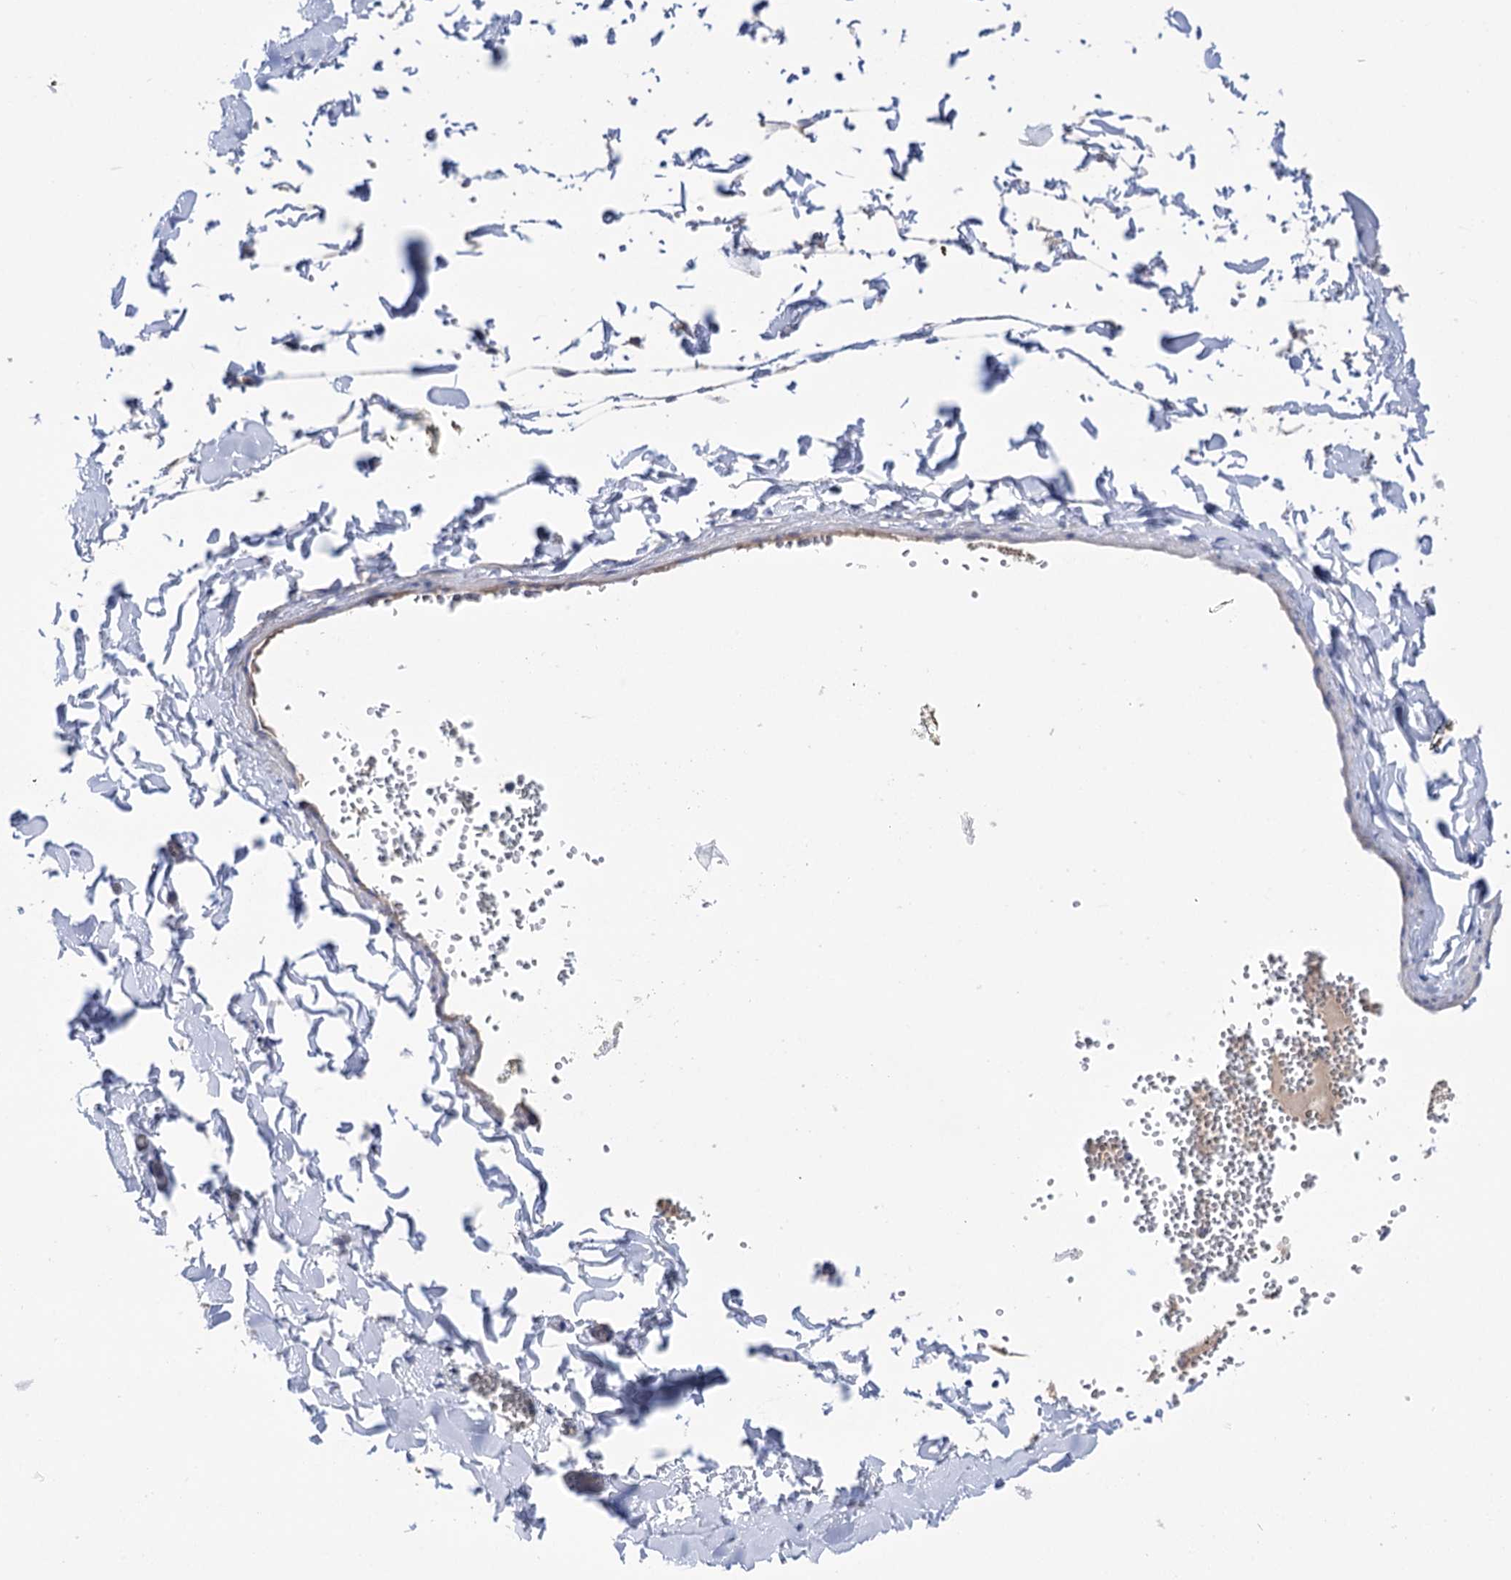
{"staining": {"intensity": "negative", "quantity": "none", "location": "none"}, "tissue": "adipose tissue", "cell_type": "Adipocytes", "image_type": "normal", "snomed": [{"axis": "morphology", "description": "Normal tissue, NOS"}, {"axis": "topography", "description": "Gallbladder"}, {"axis": "topography", "description": "Peripheral nerve tissue"}], "caption": "Photomicrograph shows no protein positivity in adipocytes of benign adipose tissue. (Immunohistochemistry, brightfield microscopy, high magnification).", "gene": "BBS4", "patient": {"sex": "male", "age": 38}}